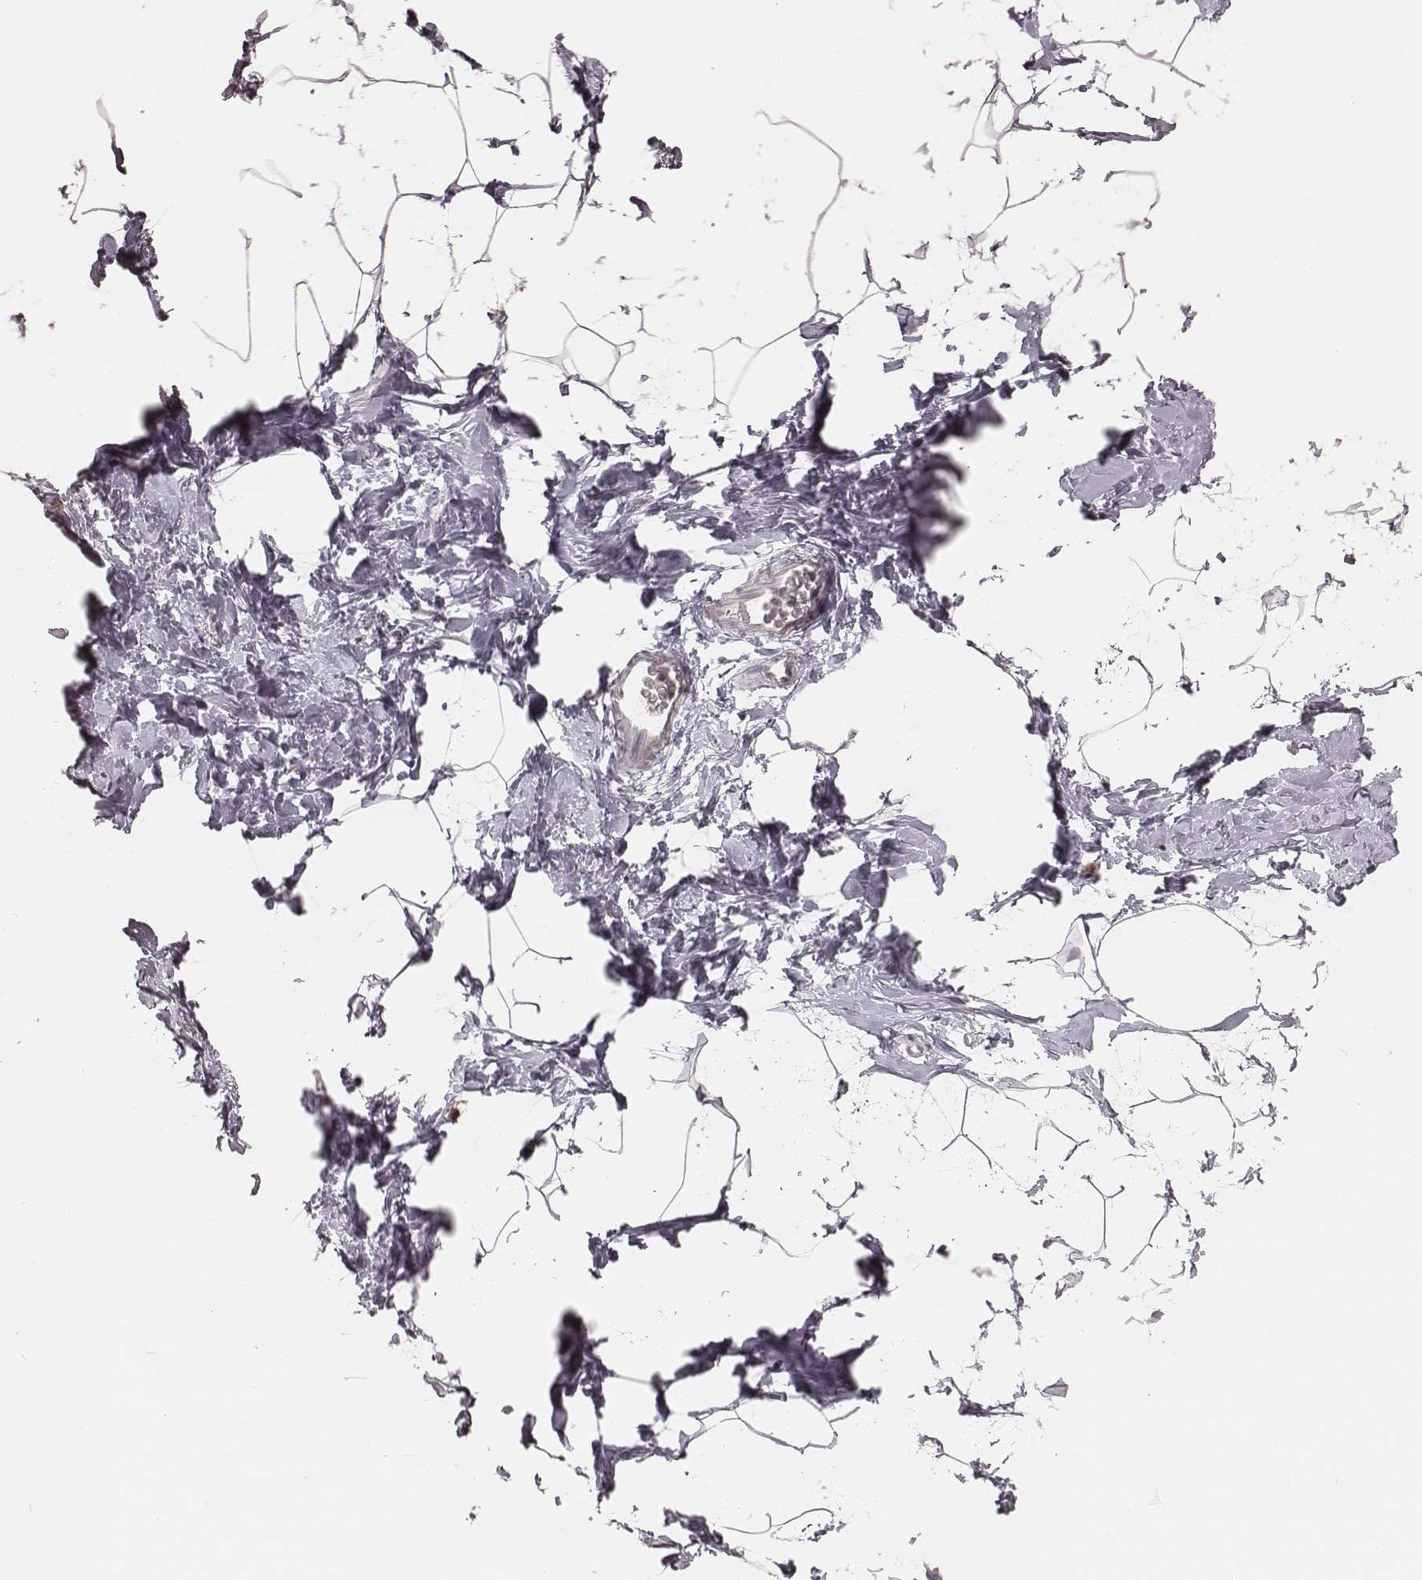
{"staining": {"intensity": "negative", "quantity": "none", "location": "none"}, "tissue": "breast", "cell_type": "Adipocytes", "image_type": "normal", "snomed": [{"axis": "morphology", "description": "Normal tissue, NOS"}, {"axis": "topography", "description": "Breast"}], "caption": "Immunohistochemical staining of unremarkable human breast exhibits no significant staining in adipocytes.", "gene": "KITLG", "patient": {"sex": "female", "age": 32}}